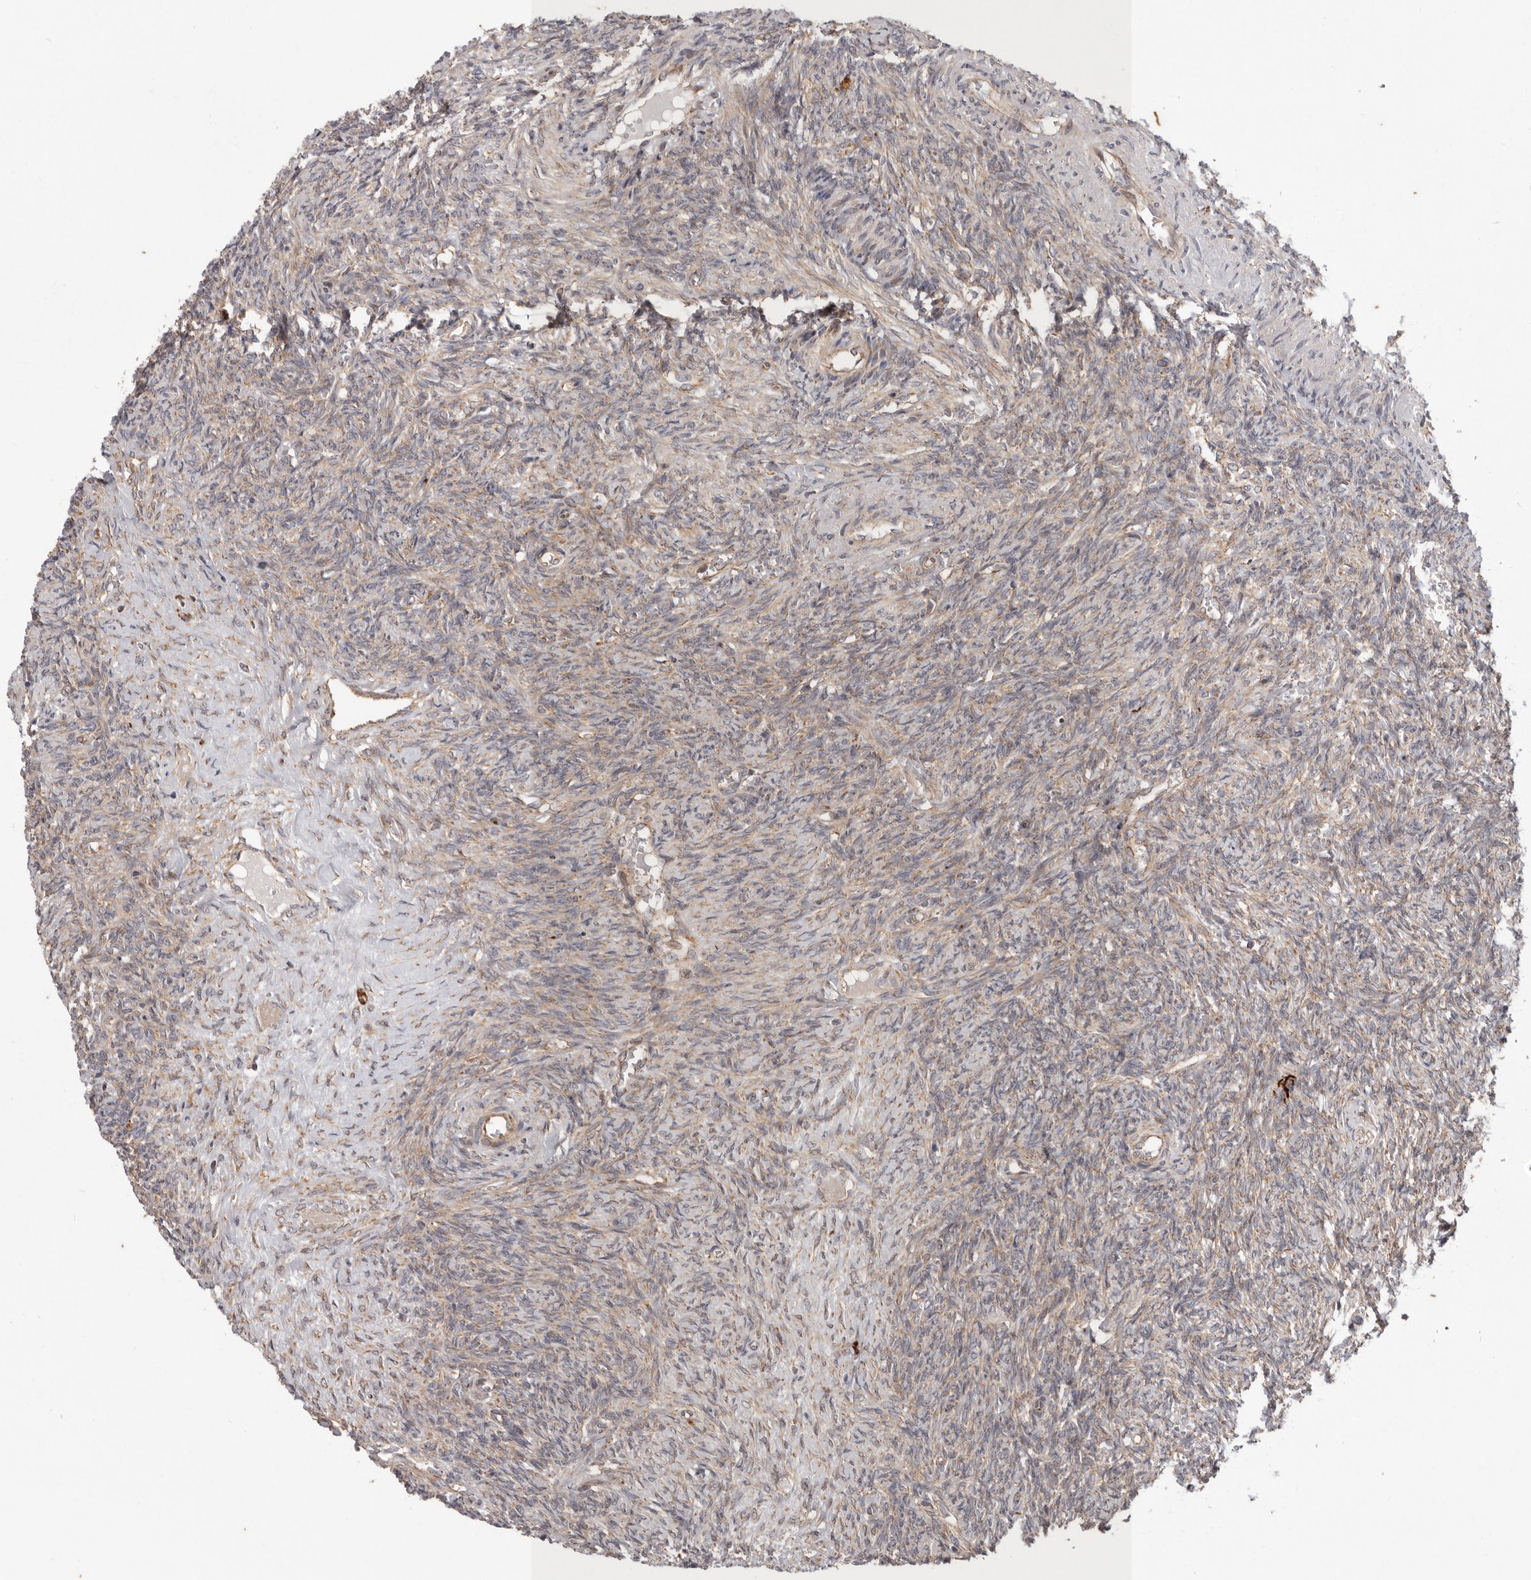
{"staining": {"intensity": "weak", "quantity": "25%-75%", "location": "cytoplasmic/membranous"}, "tissue": "ovary", "cell_type": "Ovarian stroma cells", "image_type": "normal", "snomed": [{"axis": "morphology", "description": "Normal tissue, NOS"}, {"axis": "topography", "description": "Ovary"}], "caption": "Ovarian stroma cells reveal weak cytoplasmic/membranous positivity in approximately 25%-75% of cells in normal ovary.", "gene": "MRPS10", "patient": {"sex": "female", "age": 41}}